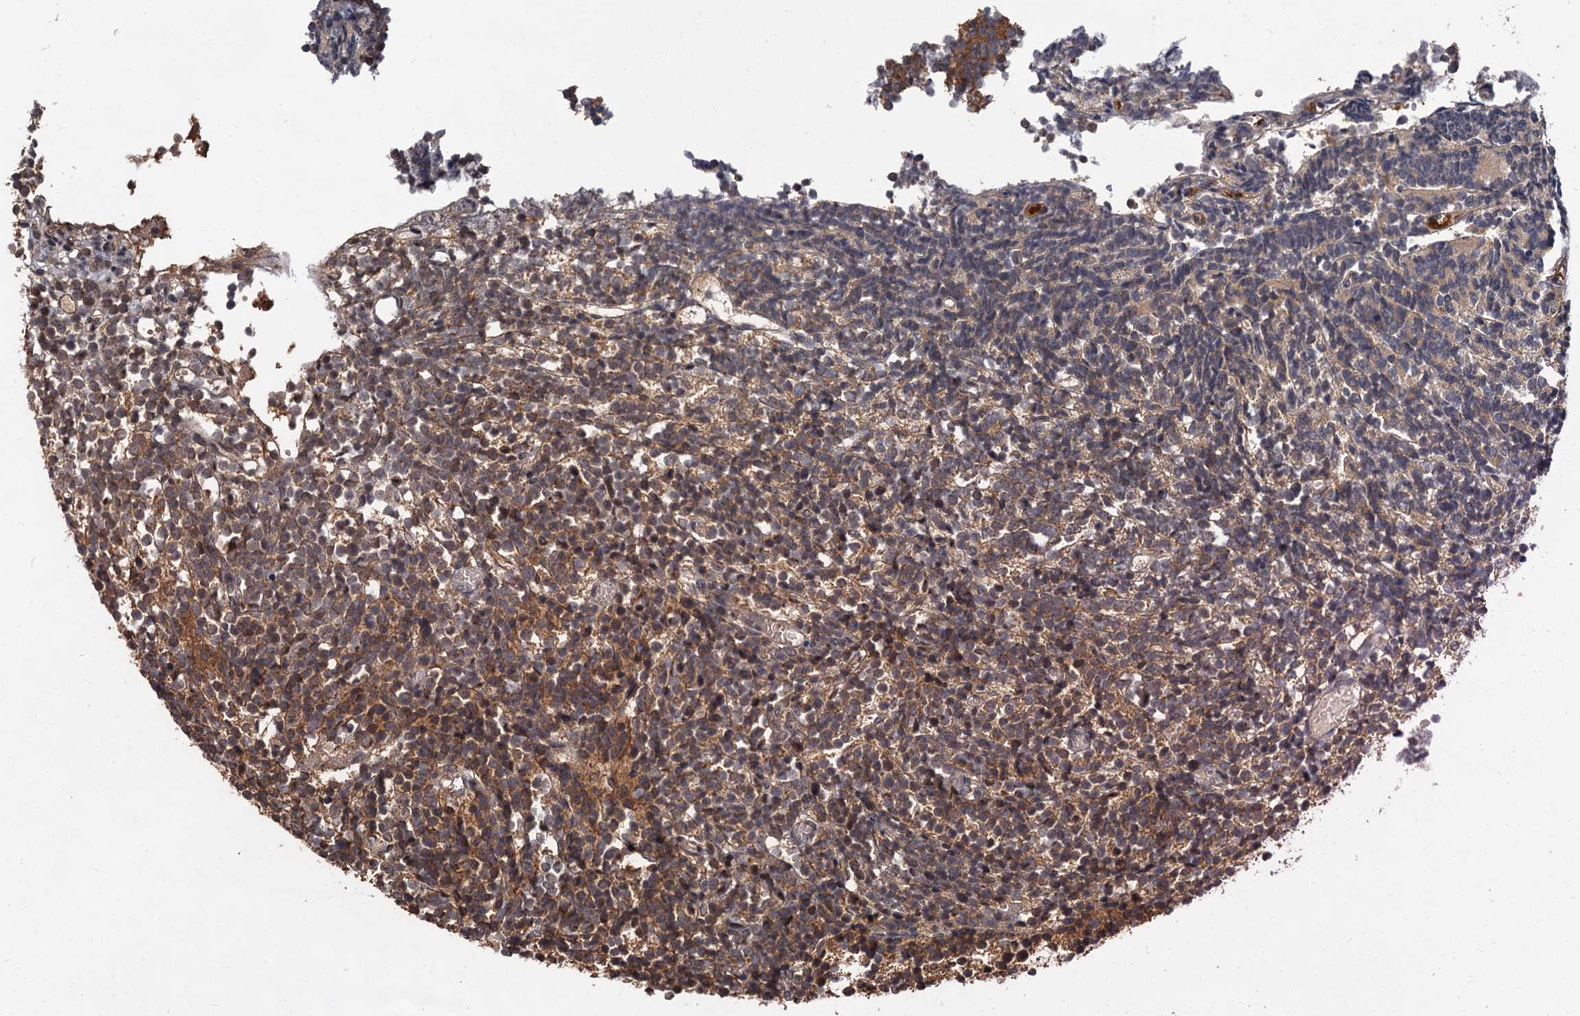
{"staining": {"intensity": "weak", "quantity": "<25%", "location": "nuclear"}, "tissue": "glioma", "cell_type": "Tumor cells", "image_type": "cancer", "snomed": [{"axis": "morphology", "description": "Glioma, malignant, Low grade"}, {"axis": "topography", "description": "Brain"}], "caption": "Image shows no significant protein positivity in tumor cells of glioma.", "gene": "MBD6", "patient": {"sex": "female", "age": 1}}